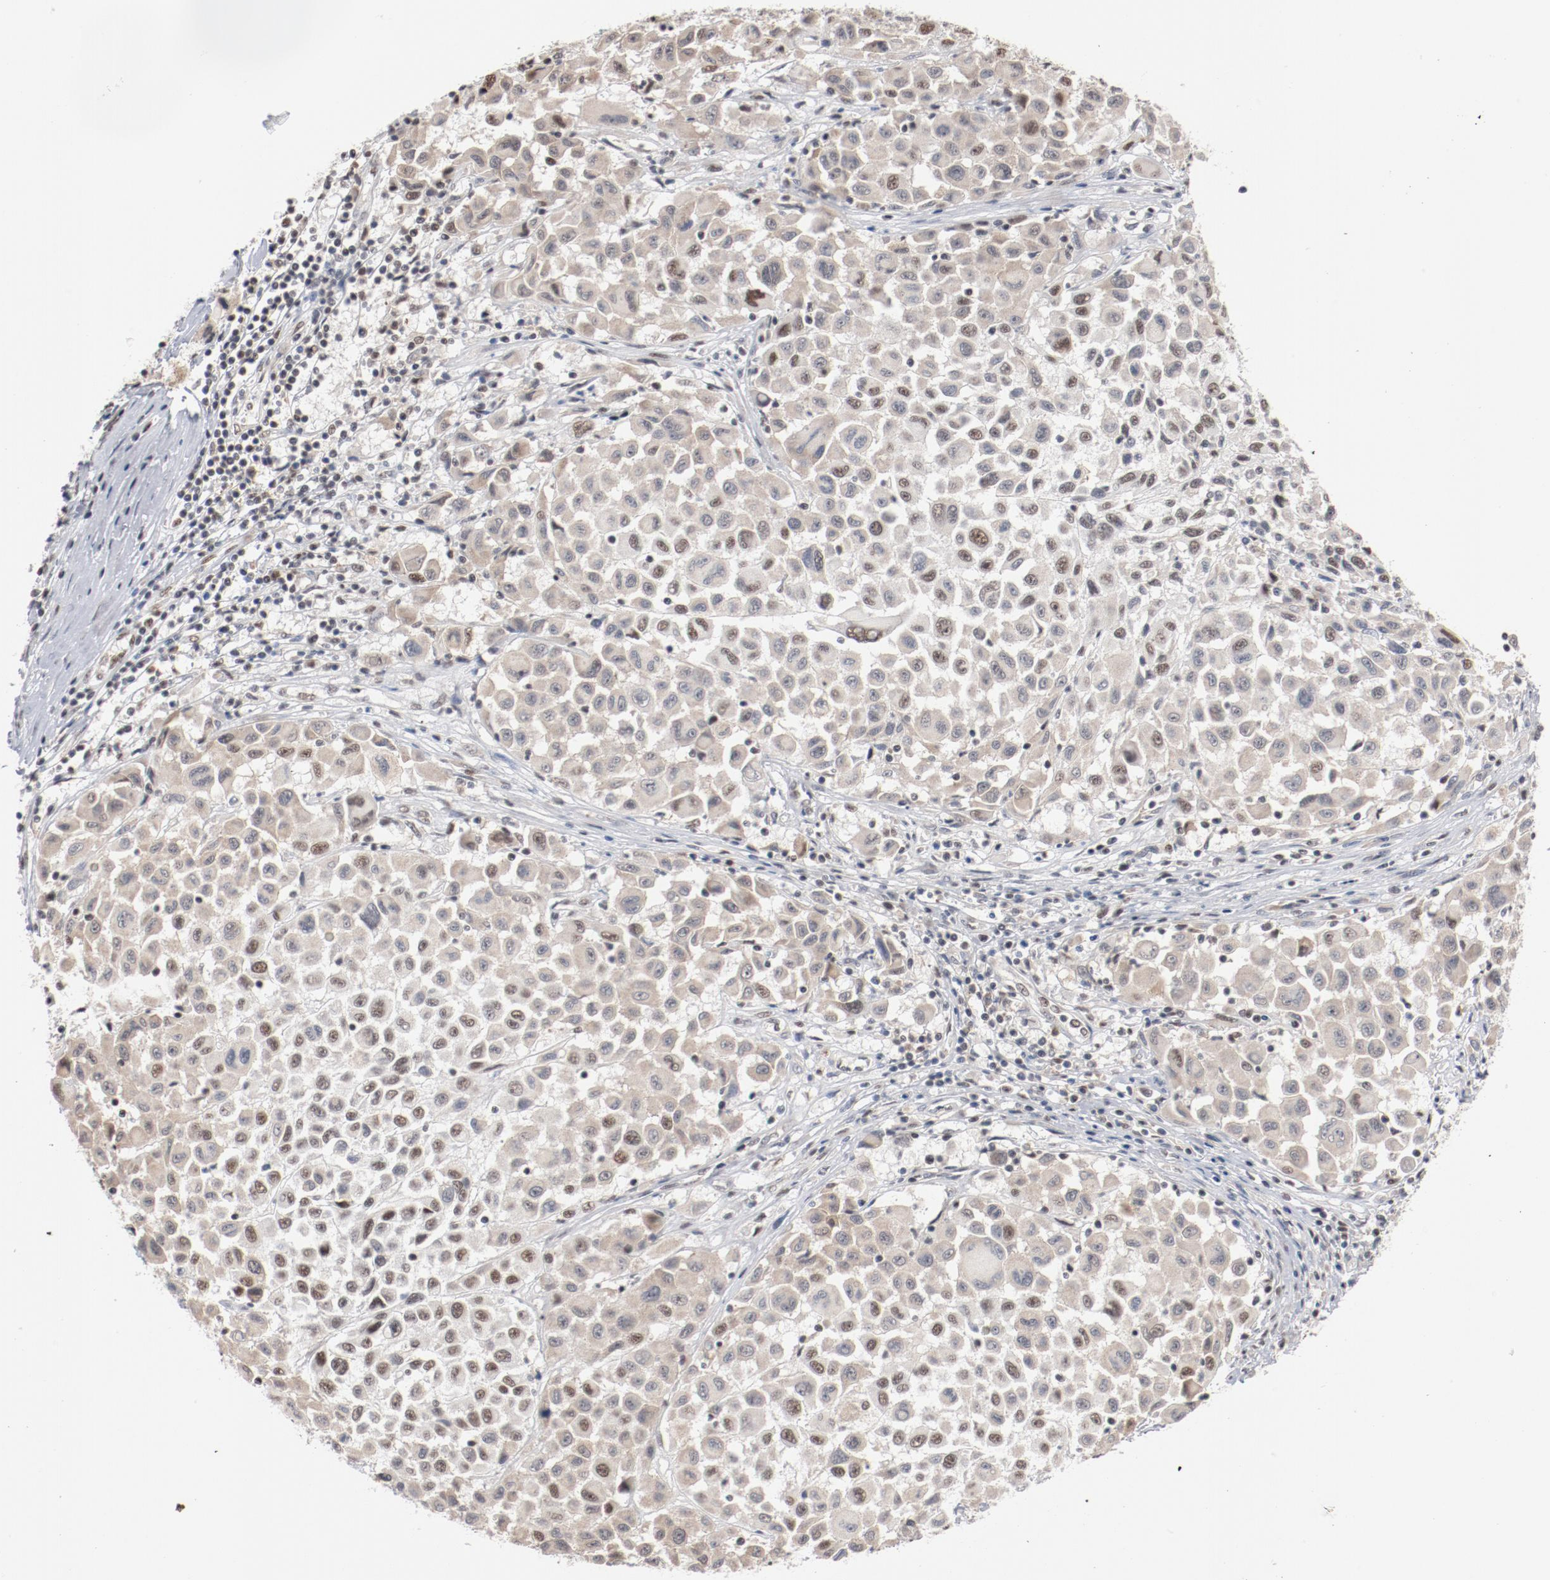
{"staining": {"intensity": "weak", "quantity": "25%-75%", "location": "cytoplasmic/membranous,nuclear"}, "tissue": "melanoma", "cell_type": "Tumor cells", "image_type": "cancer", "snomed": [{"axis": "morphology", "description": "Malignant melanoma, Metastatic site"}, {"axis": "topography", "description": "Lymph node"}], "caption": "Approximately 25%-75% of tumor cells in malignant melanoma (metastatic site) display weak cytoplasmic/membranous and nuclear protein staining as visualized by brown immunohistochemical staining.", "gene": "BUB3", "patient": {"sex": "male", "age": 61}}